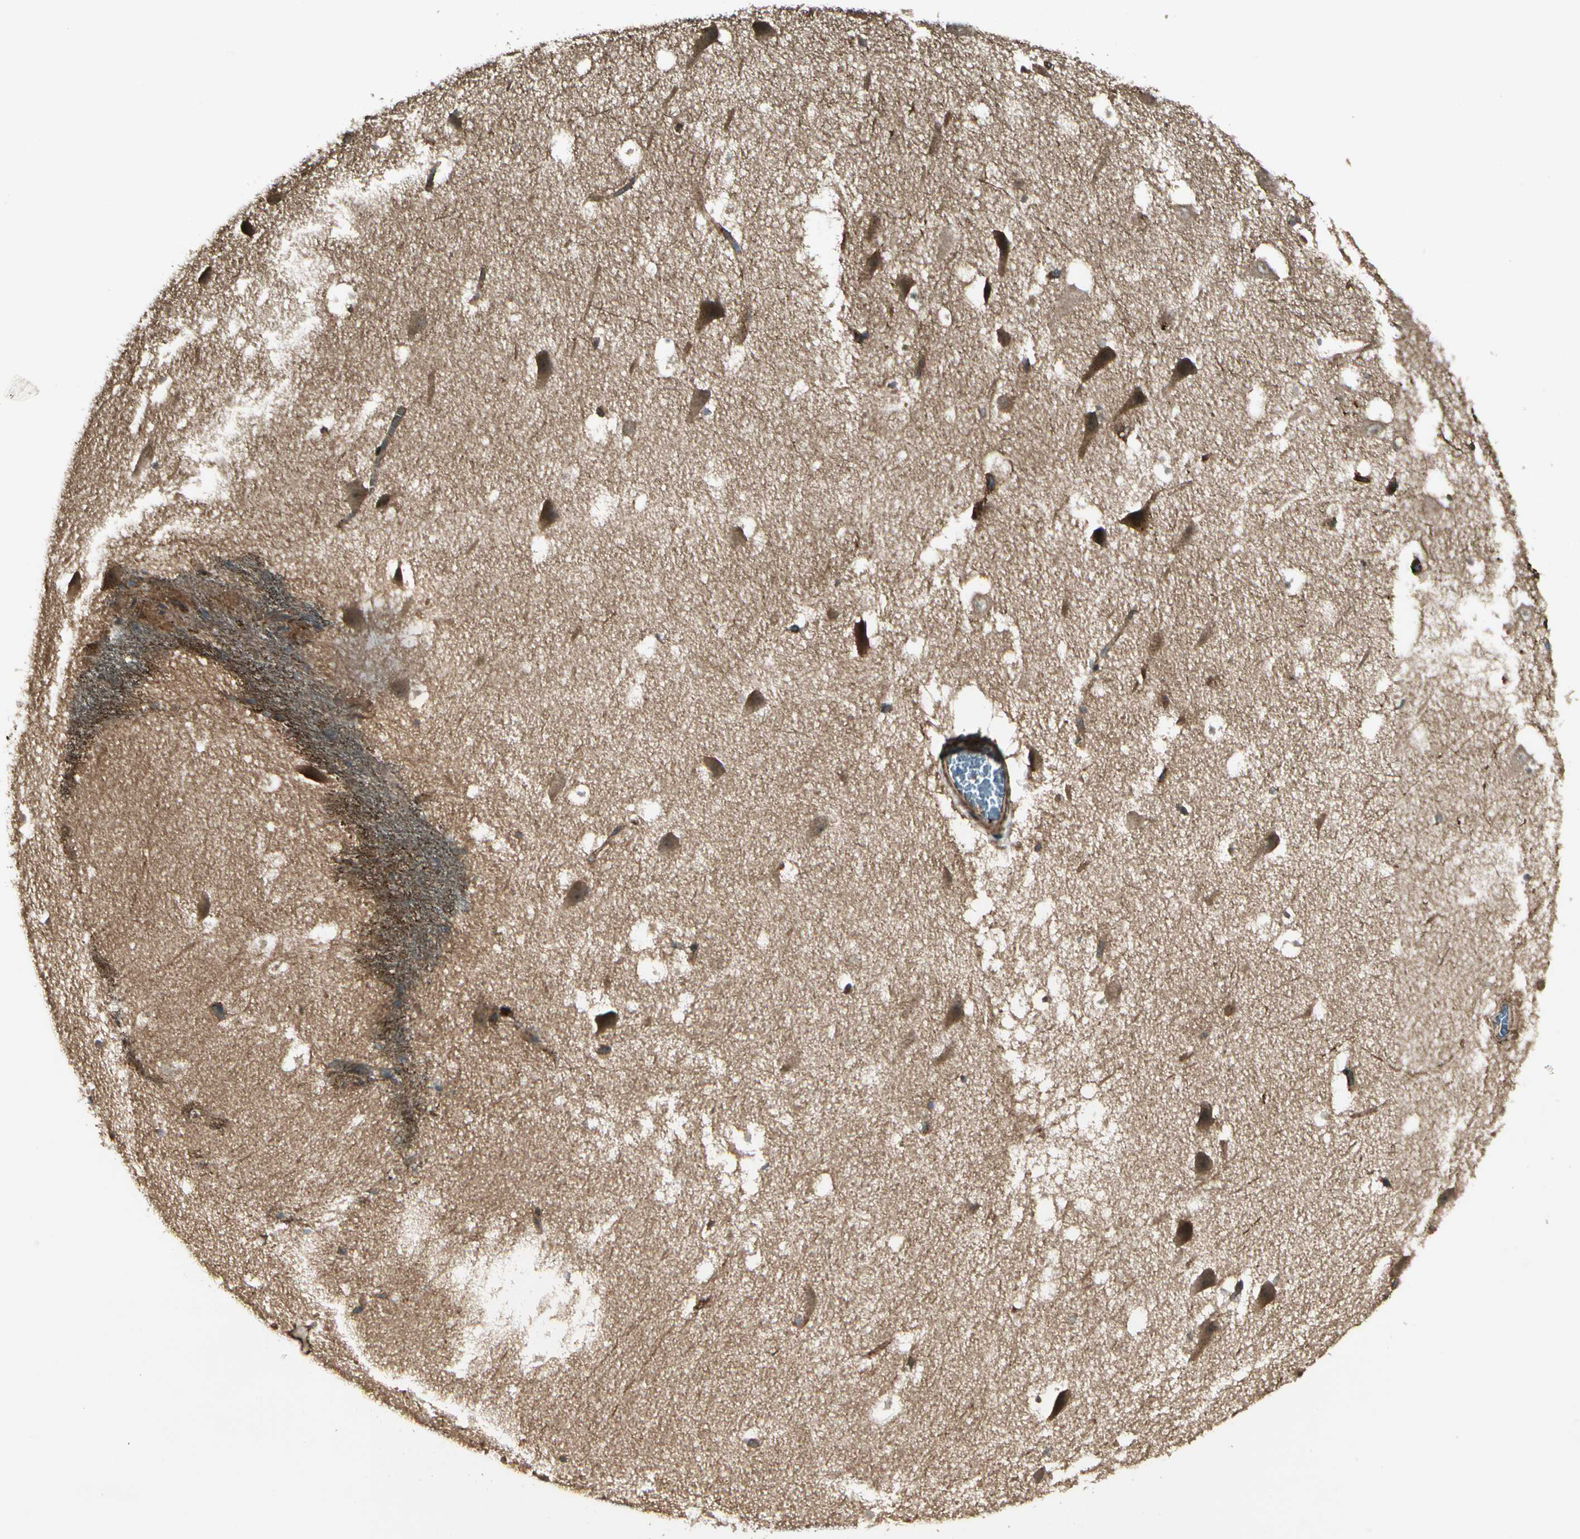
{"staining": {"intensity": "moderate", "quantity": ">75%", "location": "cytoplasmic/membranous"}, "tissue": "hippocampus", "cell_type": "Glial cells", "image_type": "normal", "snomed": [{"axis": "morphology", "description": "Normal tissue, NOS"}, {"axis": "topography", "description": "Hippocampus"}], "caption": "The image demonstrates immunohistochemical staining of benign hippocampus. There is moderate cytoplasmic/membranous positivity is seen in approximately >75% of glial cells. (IHC, brightfield microscopy, high magnification).", "gene": "FKBP15", "patient": {"sex": "male", "age": 45}}